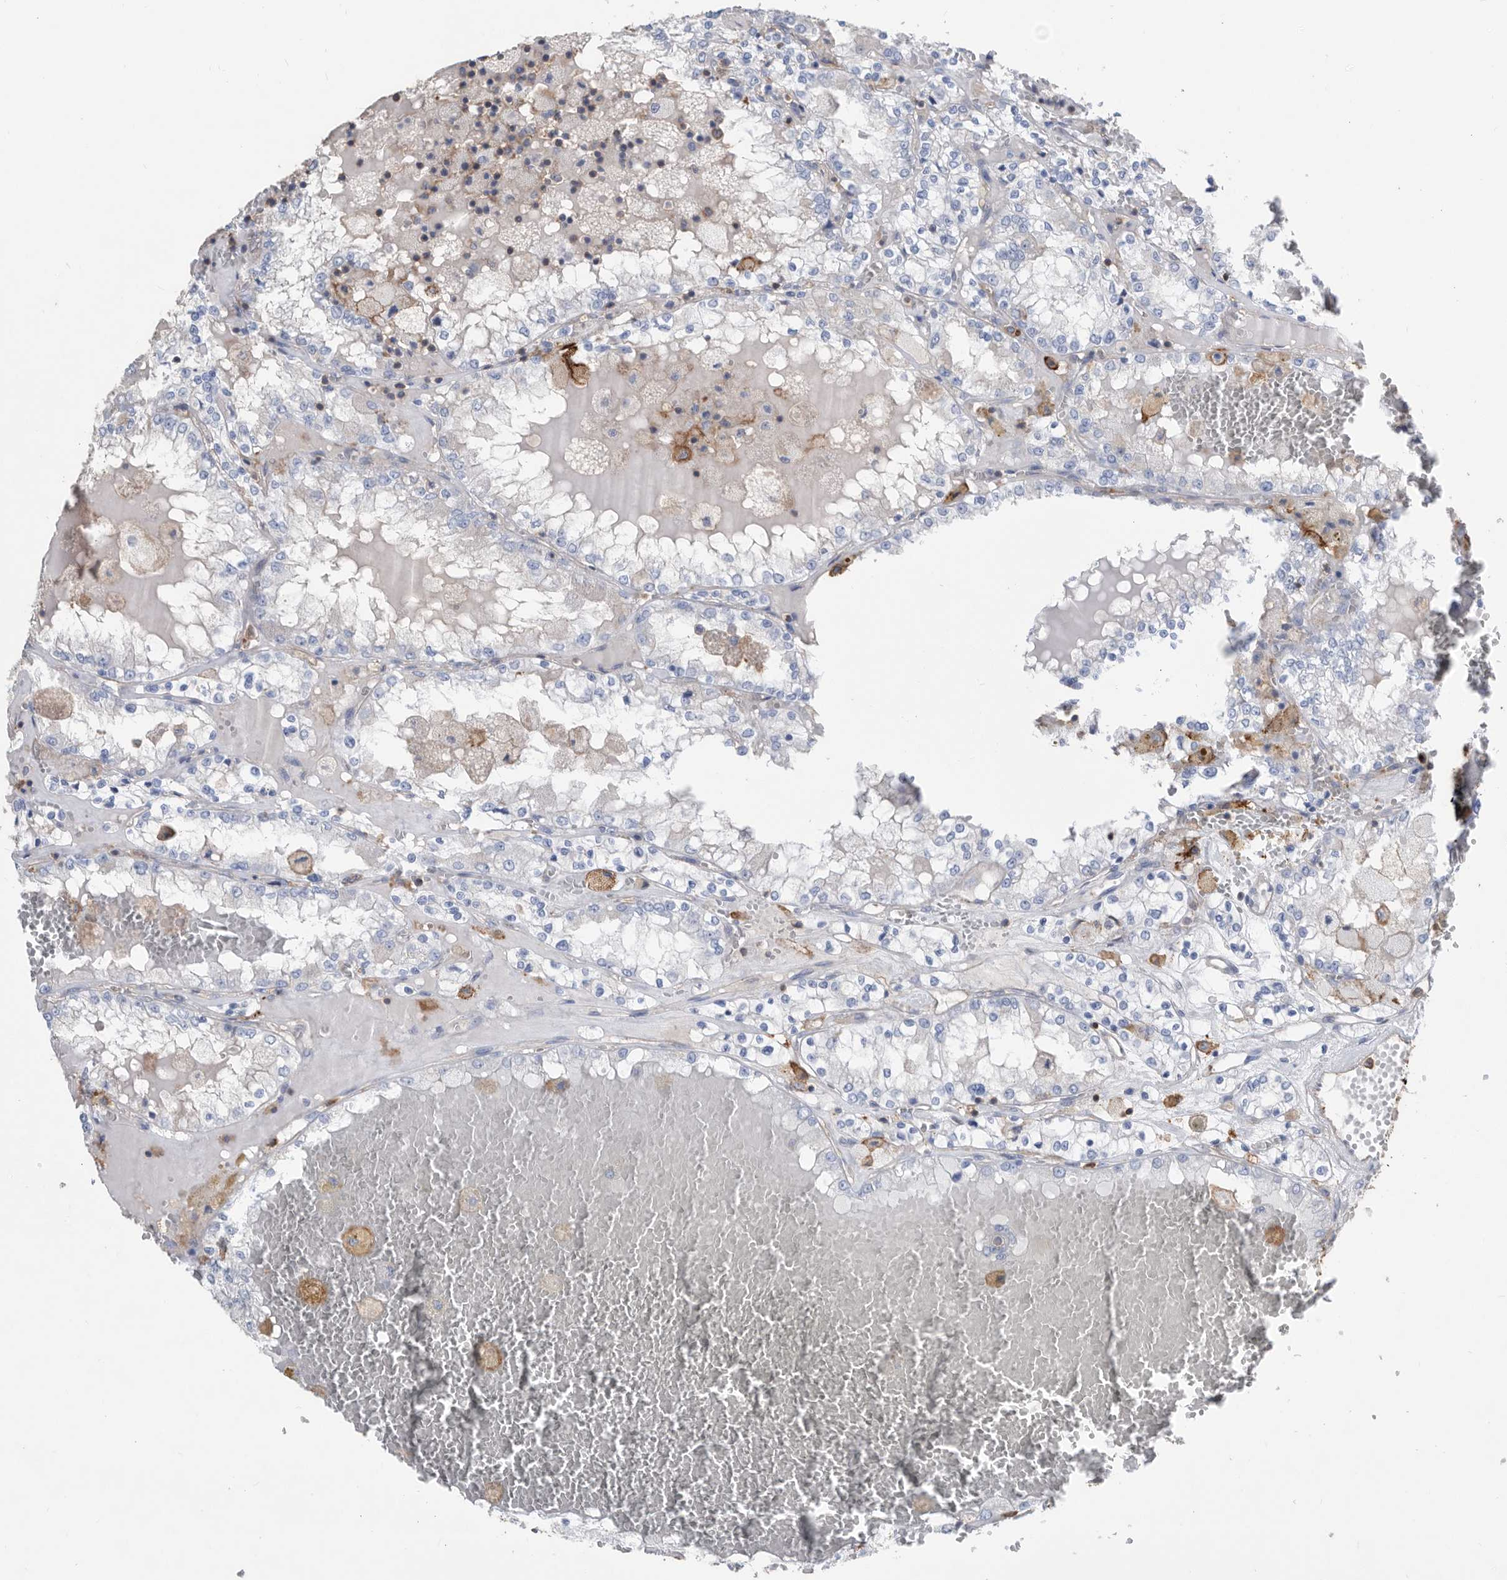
{"staining": {"intensity": "negative", "quantity": "none", "location": "none"}, "tissue": "renal cancer", "cell_type": "Tumor cells", "image_type": "cancer", "snomed": [{"axis": "morphology", "description": "Adenocarcinoma, NOS"}, {"axis": "topography", "description": "Kidney"}], "caption": "DAB (3,3'-diaminobenzidine) immunohistochemical staining of human adenocarcinoma (renal) exhibits no significant expression in tumor cells.", "gene": "MS4A4A", "patient": {"sex": "female", "age": 56}}